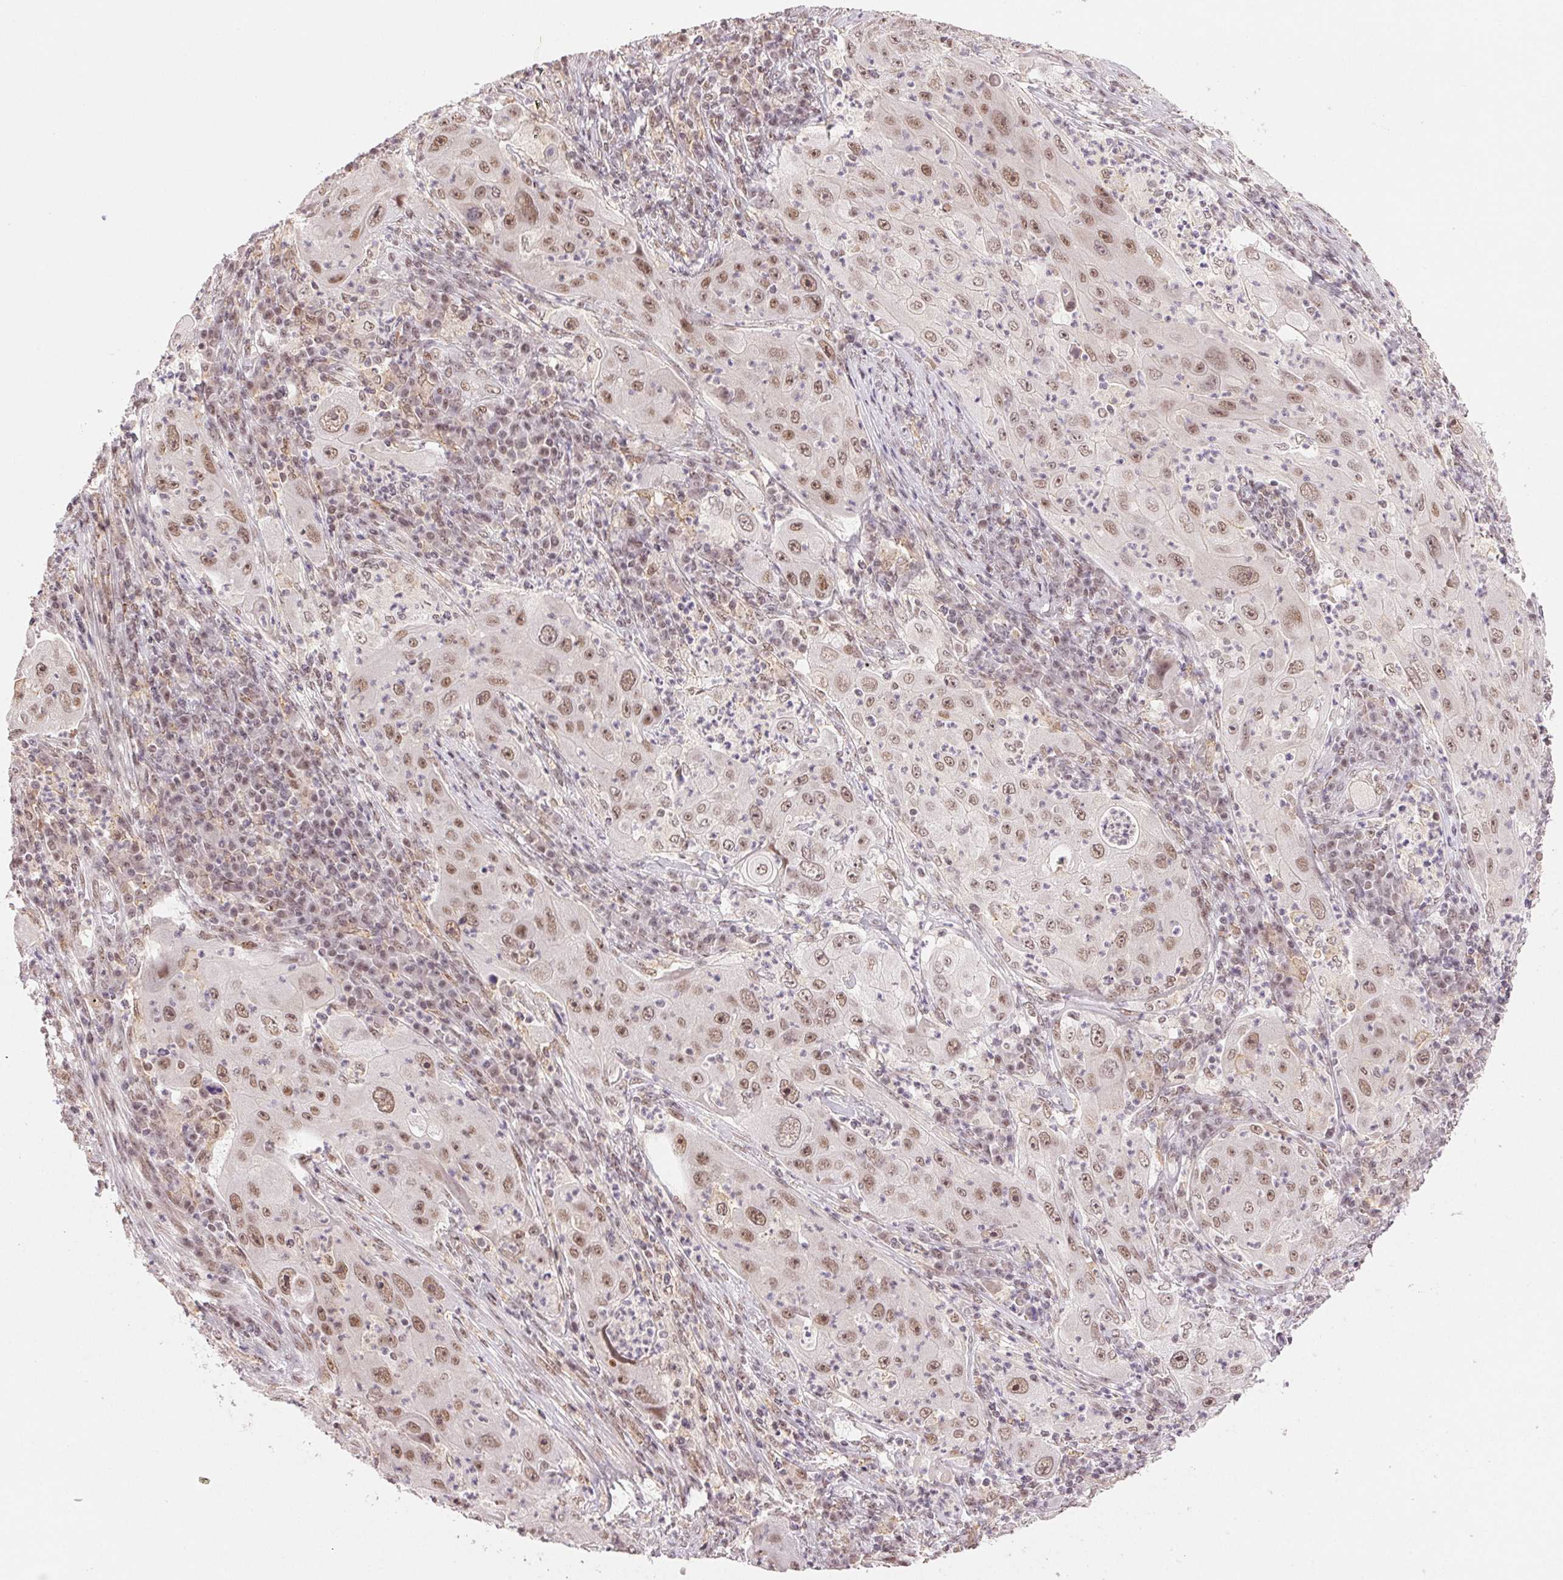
{"staining": {"intensity": "moderate", "quantity": ">75%", "location": "nuclear"}, "tissue": "lung cancer", "cell_type": "Tumor cells", "image_type": "cancer", "snomed": [{"axis": "morphology", "description": "Squamous cell carcinoma, NOS"}, {"axis": "topography", "description": "Lung"}], "caption": "This is a histology image of immunohistochemistry staining of lung squamous cell carcinoma, which shows moderate expression in the nuclear of tumor cells.", "gene": "PRPF18", "patient": {"sex": "female", "age": 59}}